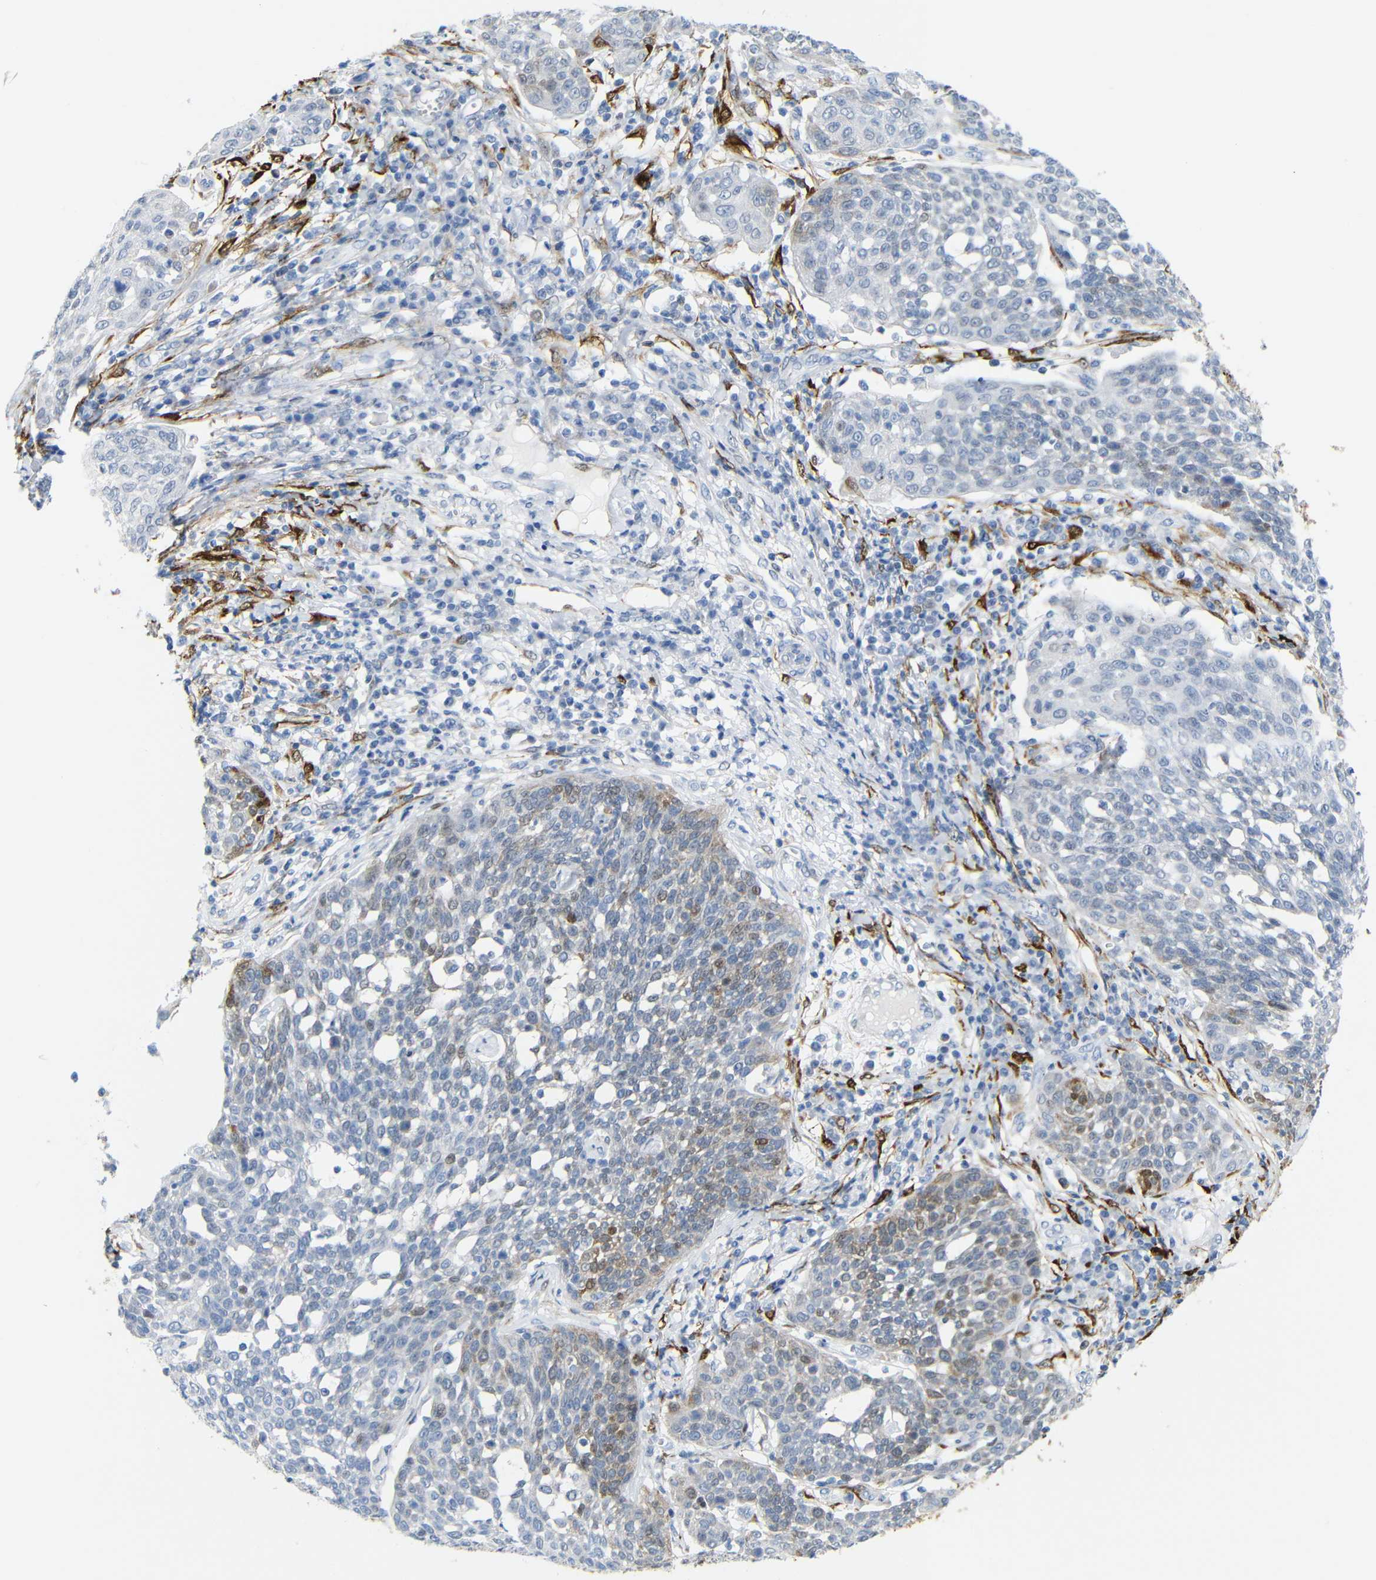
{"staining": {"intensity": "moderate", "quantity": "<25%", "location": "cytoplasmic/membranous,nuclear"}, "tissue": "cervical cancer", "cell_type": "Tumor cells", "image_type": "cancer", "snomed": [{"axis": "morphology", "description": "Squamous cell carcinoma, NOS"}, {"axis": "topography", "description": "Cervix"}], "caption": "Brown immunohistochemical staining in squamous cell carcinoma (cervical) reveals moderate cytoplasmic/membranous and nuclear staining in about <25% of tumor cells.", "gene": "MT1A", "patient": {"sex": "female", "age": 34}}